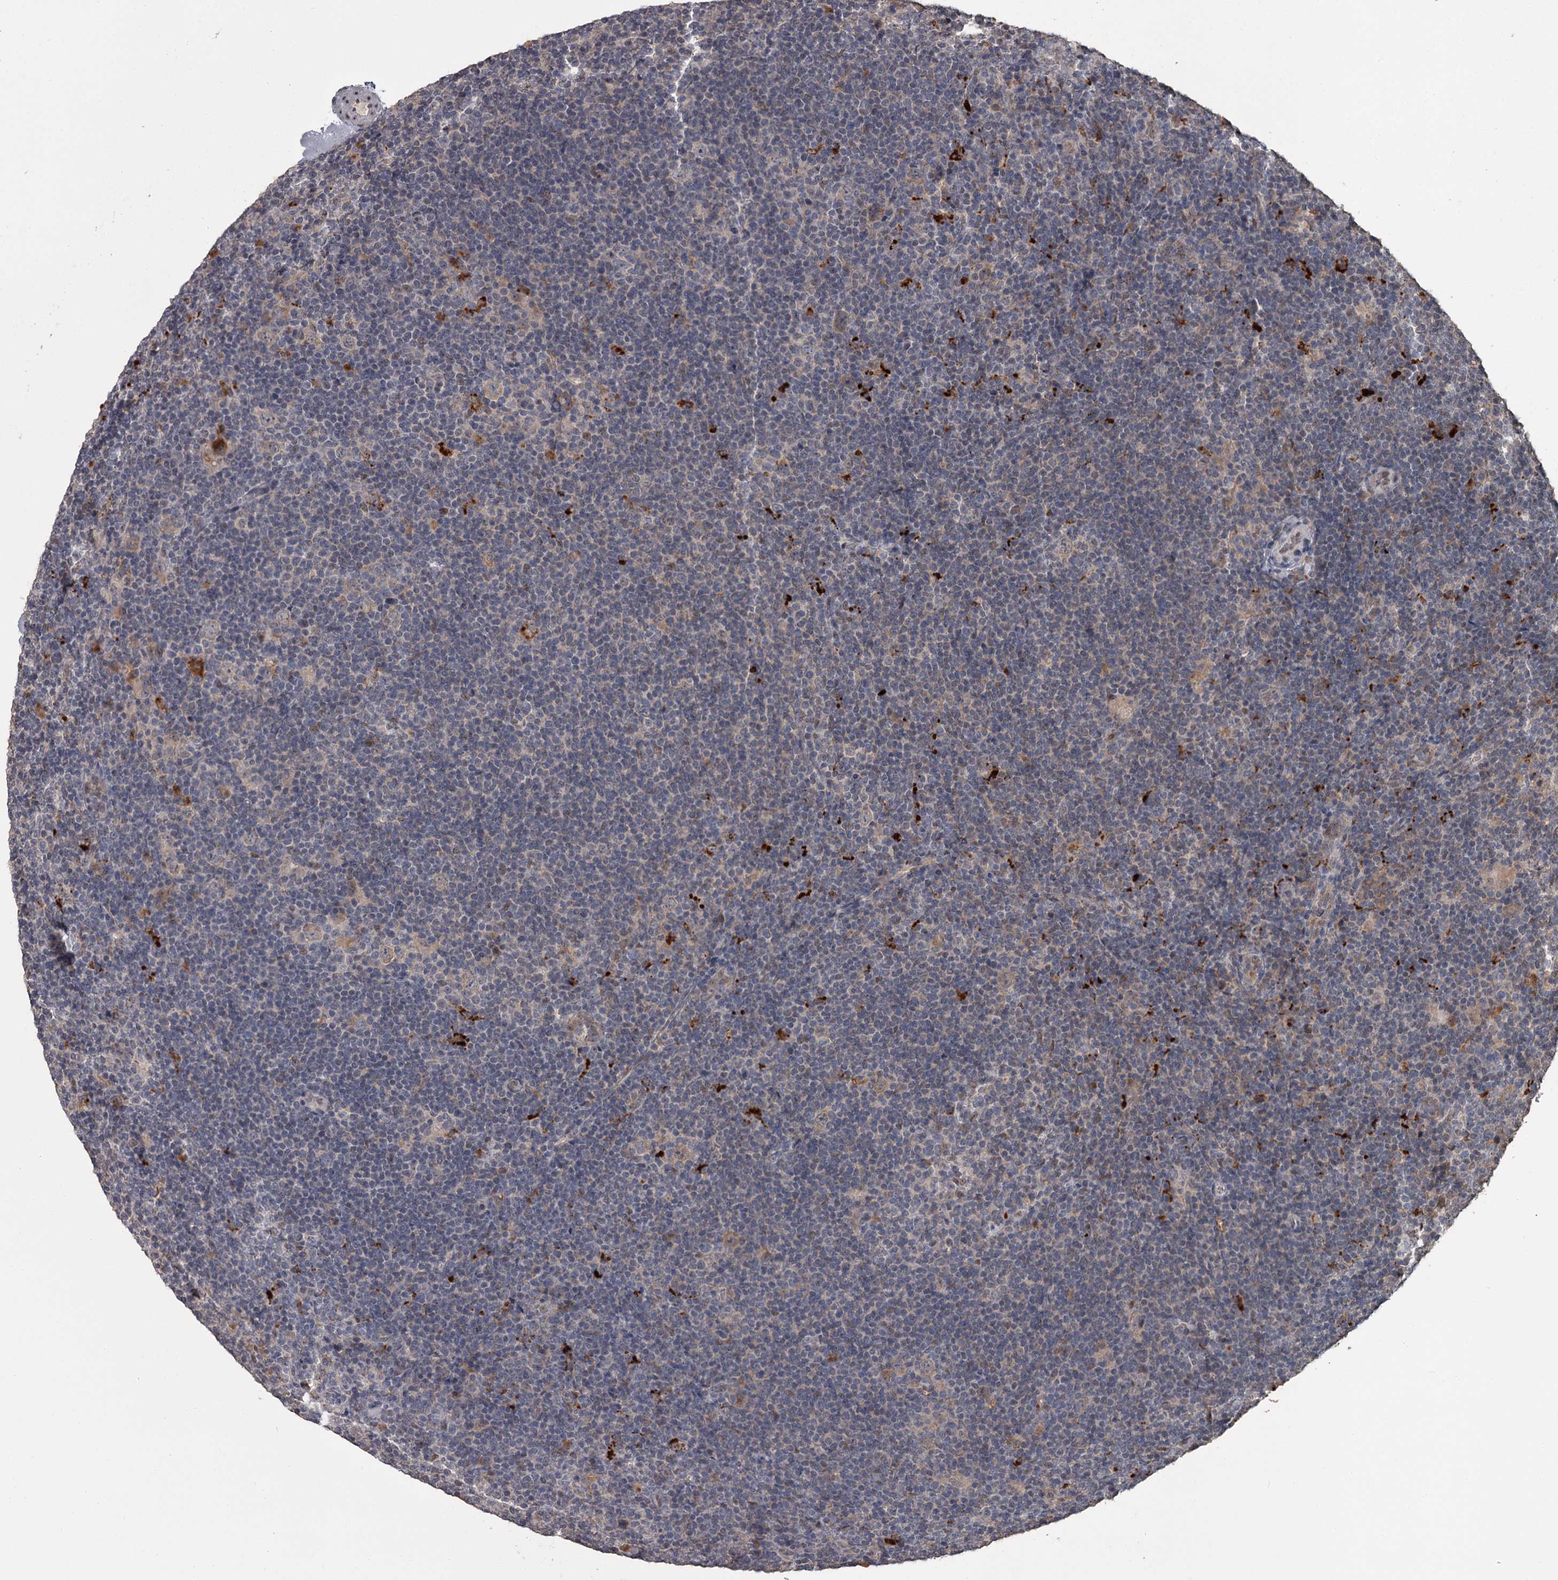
{"staining": {"intensity": "weak", "quantity": "25%-75%", "location": "cytoplasmic/membranous"}, "tissue": "lymphoma", "cell_type": "Tumor cells", "image_type": "cancer", "snomed": [{"axis": "morphology", "description": "Hodgkin's disease, NOS"}, {"axis": "topography", "description": "Lymph node"}], "caption": "Protein staining of Hodgkin's disease tissue reveals weak cytoplasmic/membranous positivity in about 25%-75% of tumor cells.", "gene": "PRPF40B", "patient": {"sex": "female", "age": 57}}